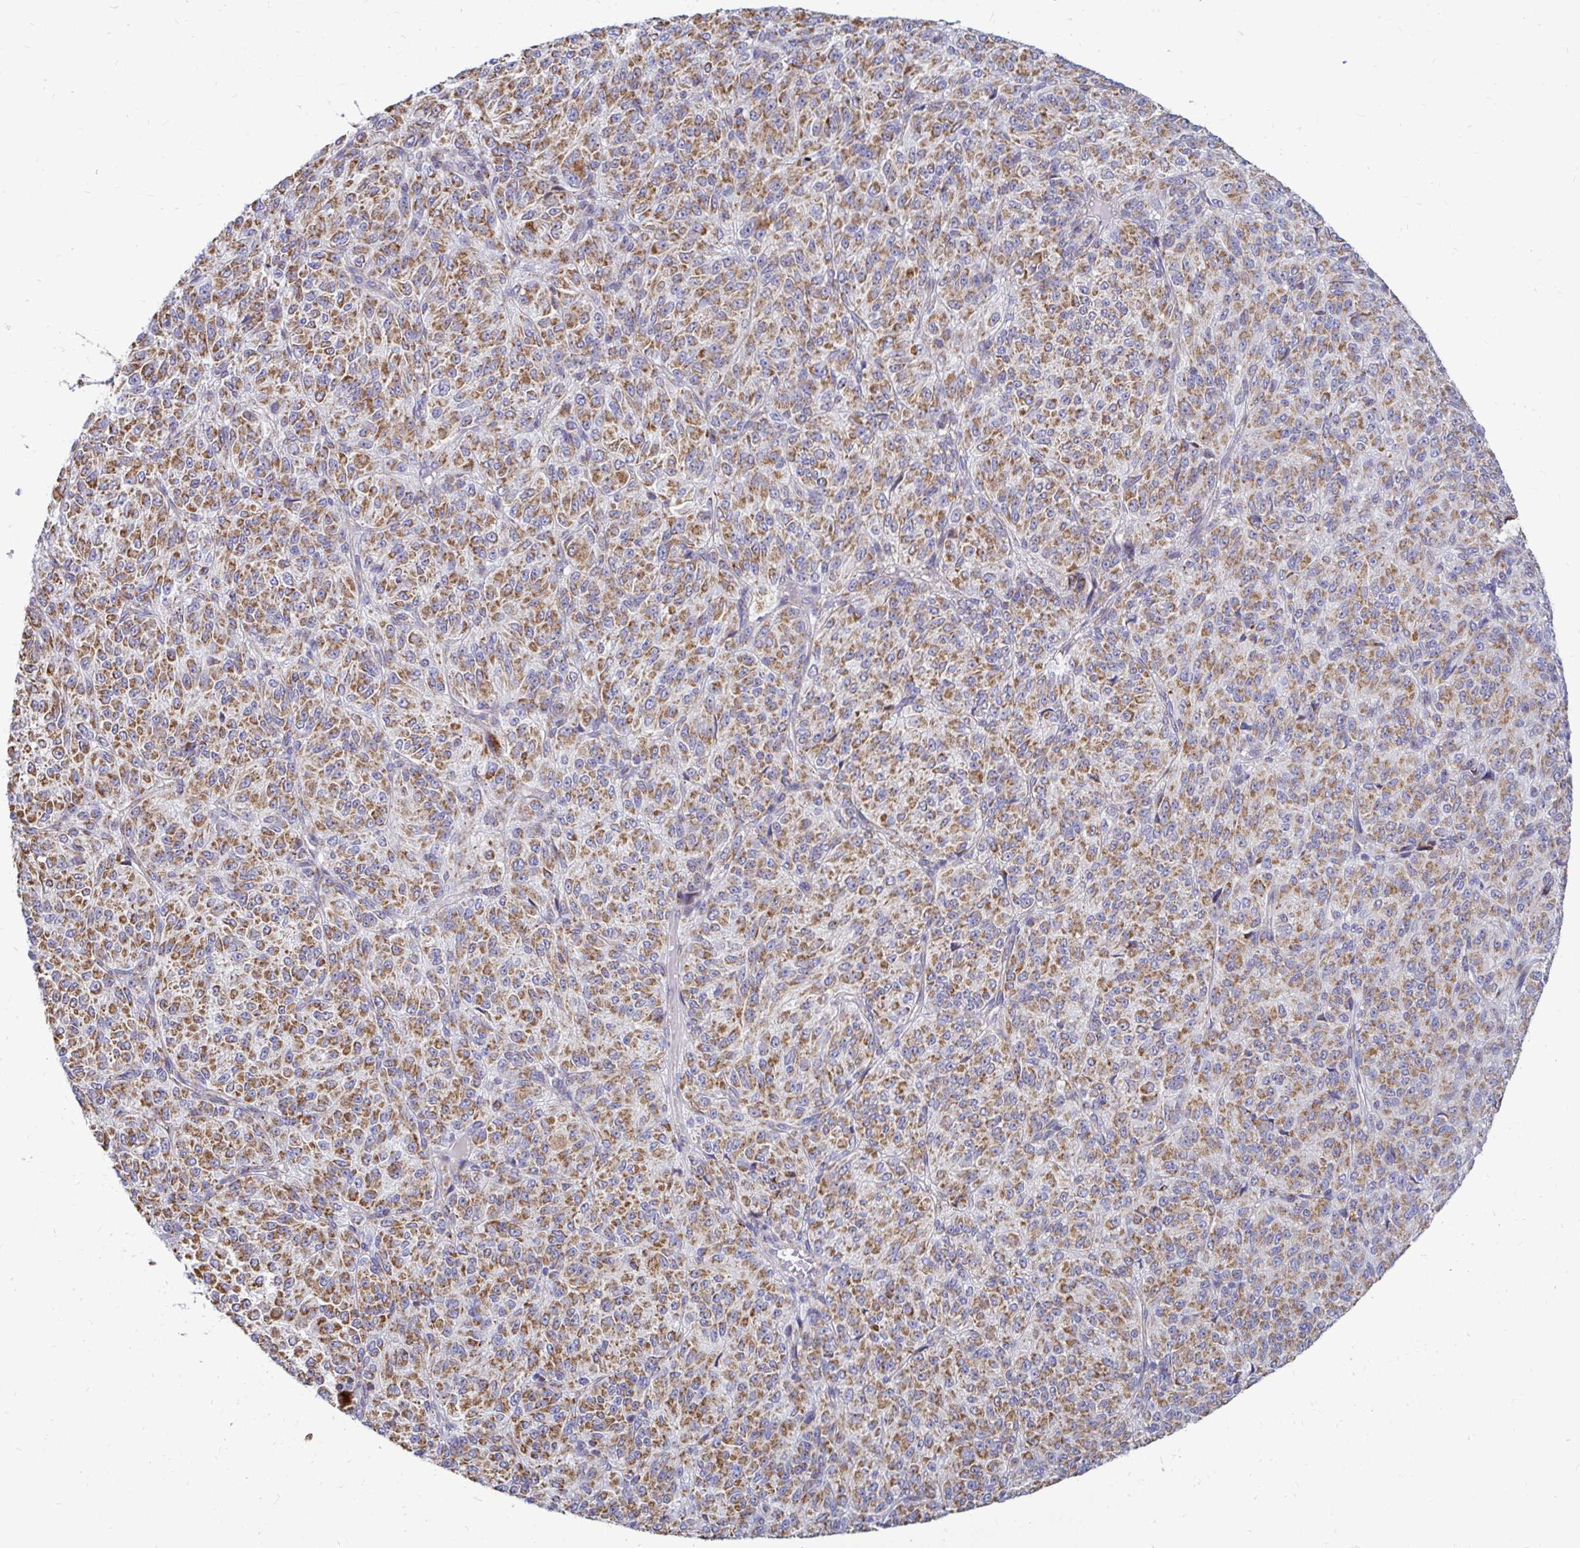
{"staining": {"intensity": "moderate", "quantity": ">75%", "location": "cytoplasmic/membranous"}, "tissue": "melanoma", "cell_type": "Tumor cells", "image_type": "cancer", "snomed": [{"axis": "morphology", "description": "Malignant melanoma, Metastatic site"}, {"axis": "topography", "description": "Brain"}], "caption": "Malignant melanoma (metastatic site) was stained to show a protein in brown. There is medium levels of moderate cytoplasmic/membranous expression in about >75% of tumor cells.", "gene": "OR10R2", "patient": {"sex": "female", "age": 56}}